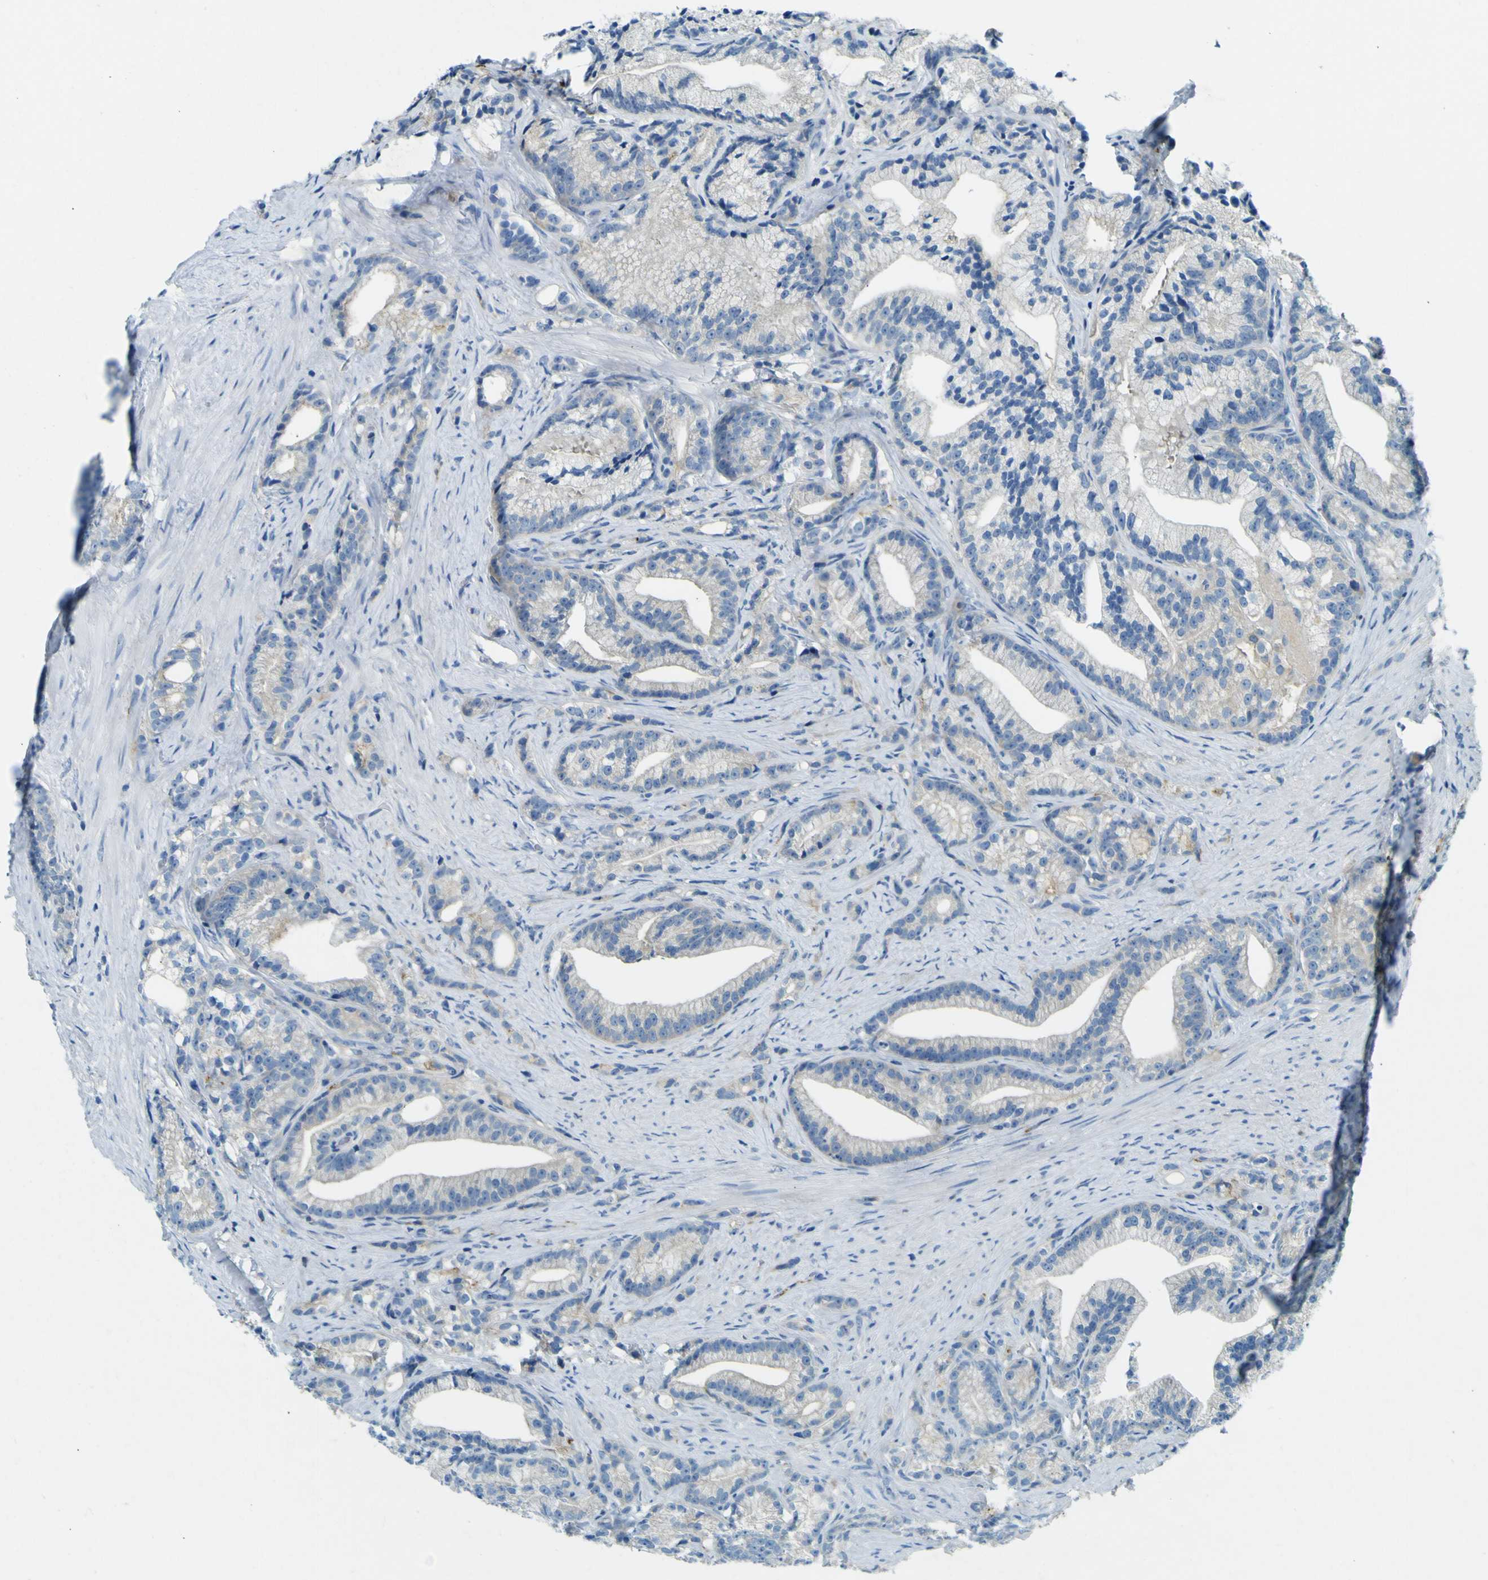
{"staining": {"intensity": "weak", "quantity": "<25%", "location": "cytoplasmic/membranous"}, "tissue": "prostate cancer", "cell_type": "Tumor cells", "image_type": "cancer", "snomed": [{"axis": "morphology", "description": "Adenocarcinoma, Low grade"}, {"axis": "topography", "description": "Prostate"}], "caption": "Prostate low-grade adenocarcinoma stained for a protein using immunohistochemistry (IHC) displays no staining tumor cells.", "gene": "SORCS1", "patient": {"sex": "male", "age": 89}}